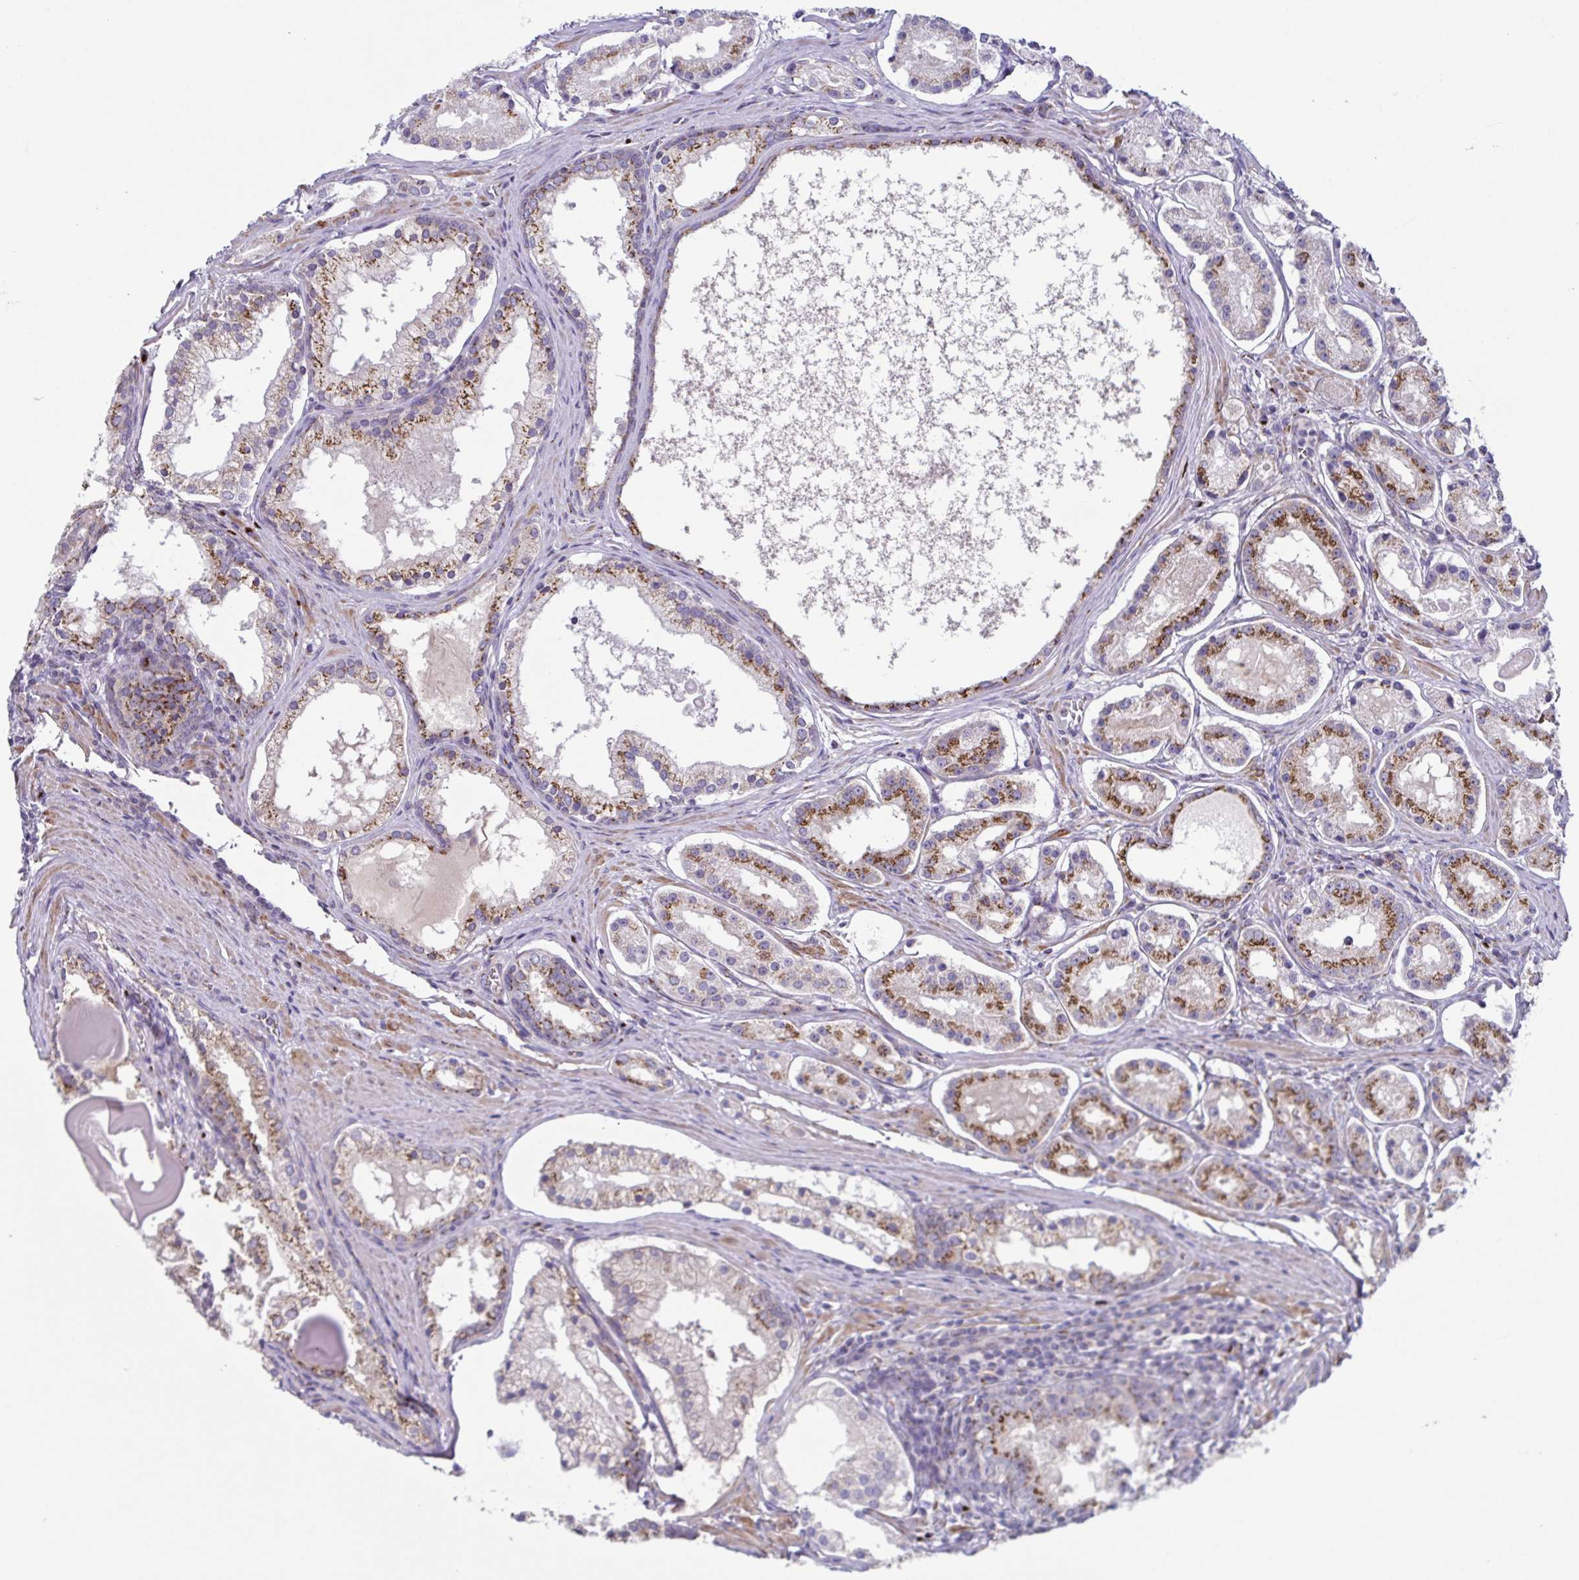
{"staining": {"intensity": "moderate", "quantity": "25%-75%", "location": "cytoplasmic/membranous"}, "tissue": "prostate cancer", "cell_type": "Tumor cells", "image_type": "cancer", "snomed": [{"axis": "morphology", "description": "Adenocarcinoma, Low grade"}, {"axis": "topography", "description": "Prostate"}], "caption": "The image exhibits a brown stain indicating the presence of a protein in the cytoplasmic/membranous of tumor cells in prostate cancer (low-grade adenocarcinoma).", "gene": "COL17A1", "patient": {"sex": "male", "age": 57}}